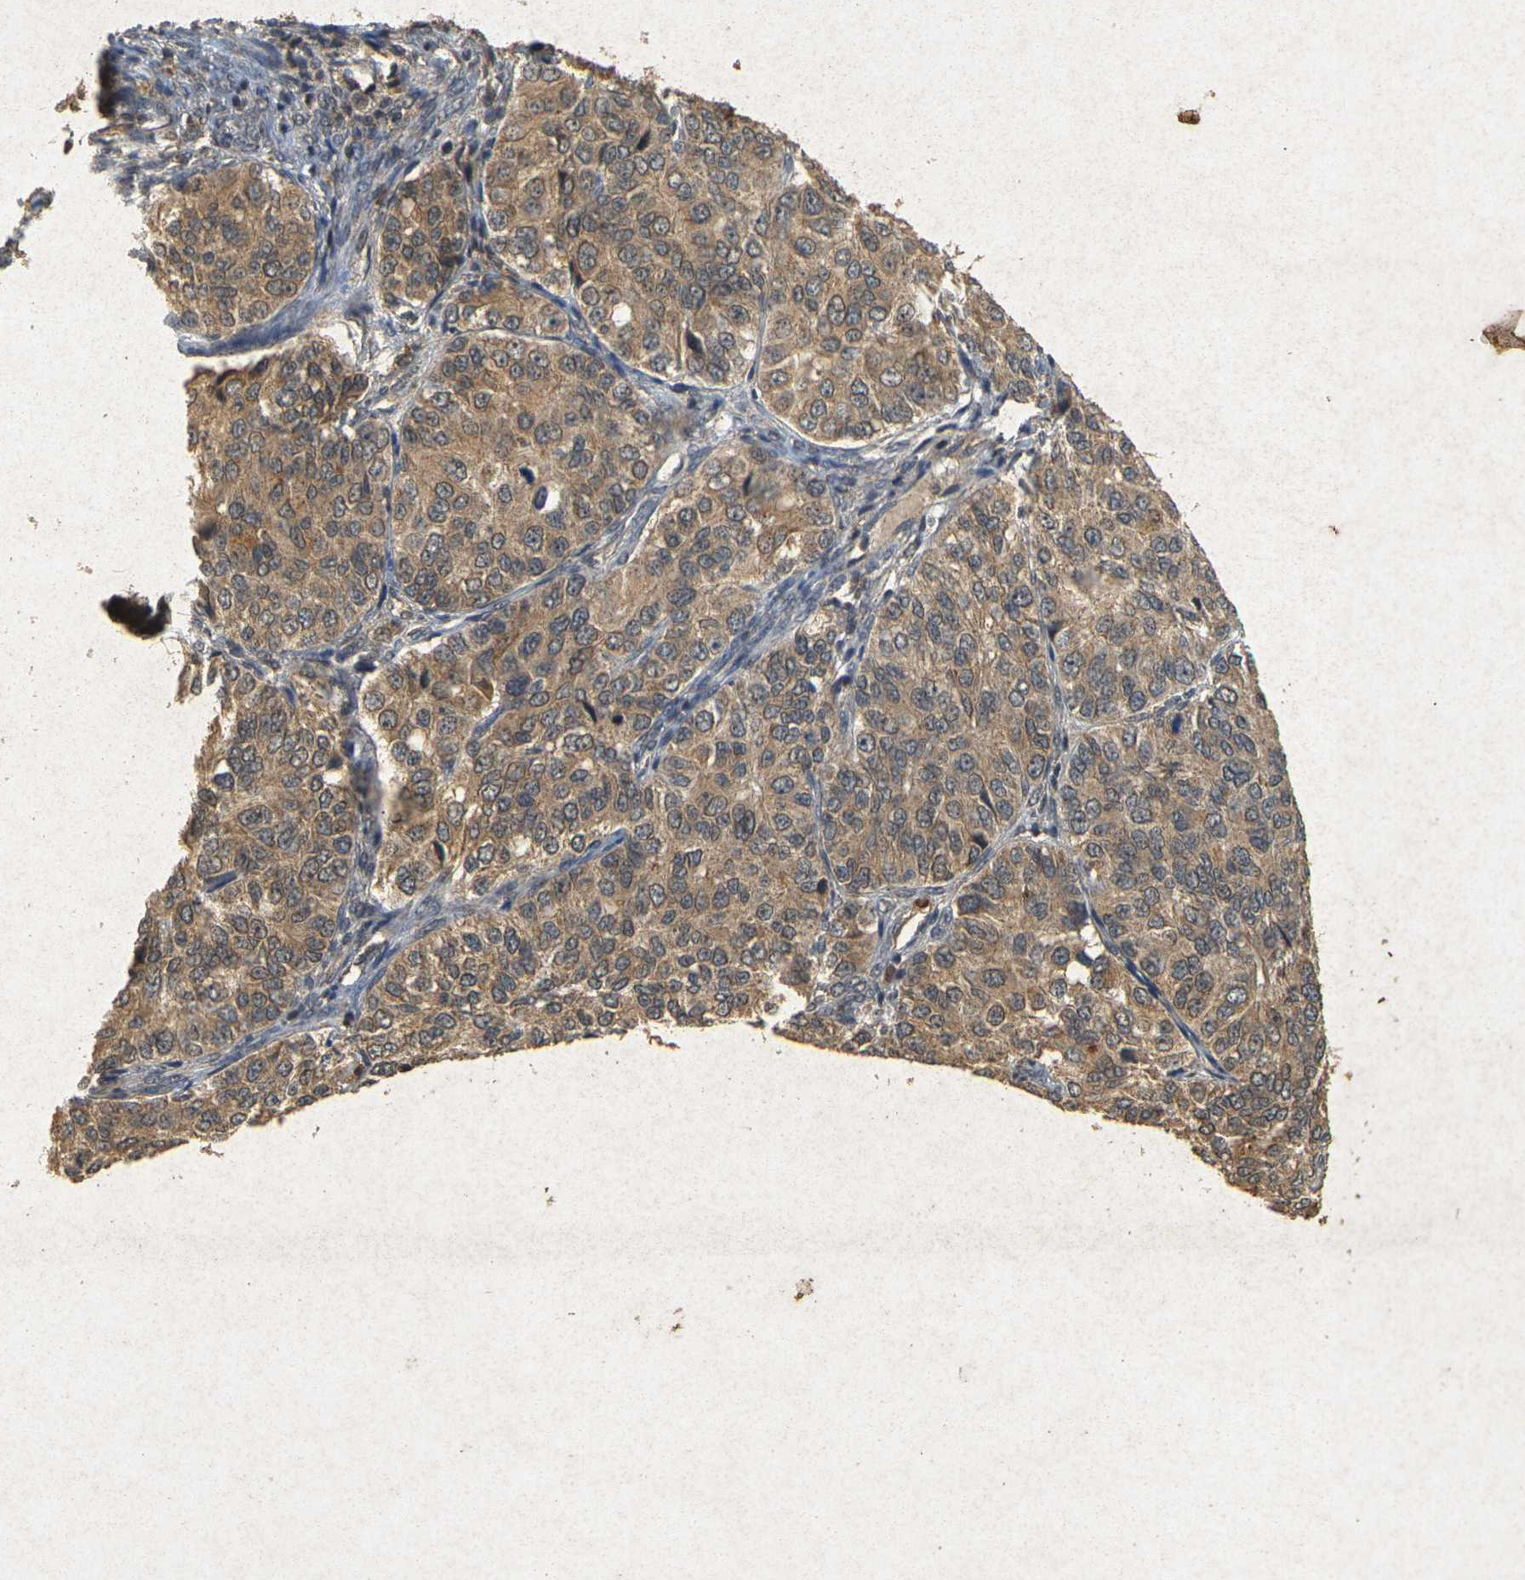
{"staining": {"intensity": "moderate", "quantity": ">75%", "location": "cytoplasmic/membranous"}, "tissue": "ovarian cancer", "cell_type": "Tumor cells", "image_type": "cancer", "snomed": [{"axis": "morphology", "description": "Carcinoma, endometroid"}, {"axis": "topography", "description": "Ovary"}], "caption": "Brown immunohistochemical staining in human ovarian cancer (endometroid carcinoma) exhibits moderate cytoplasmic/membranous positivity in about >75% of tumor cells. (Brightfield microscopy of DAB IHC at high magnification).", "gene": "ERN1", "patient": {"sex": "female", "age": 51}}